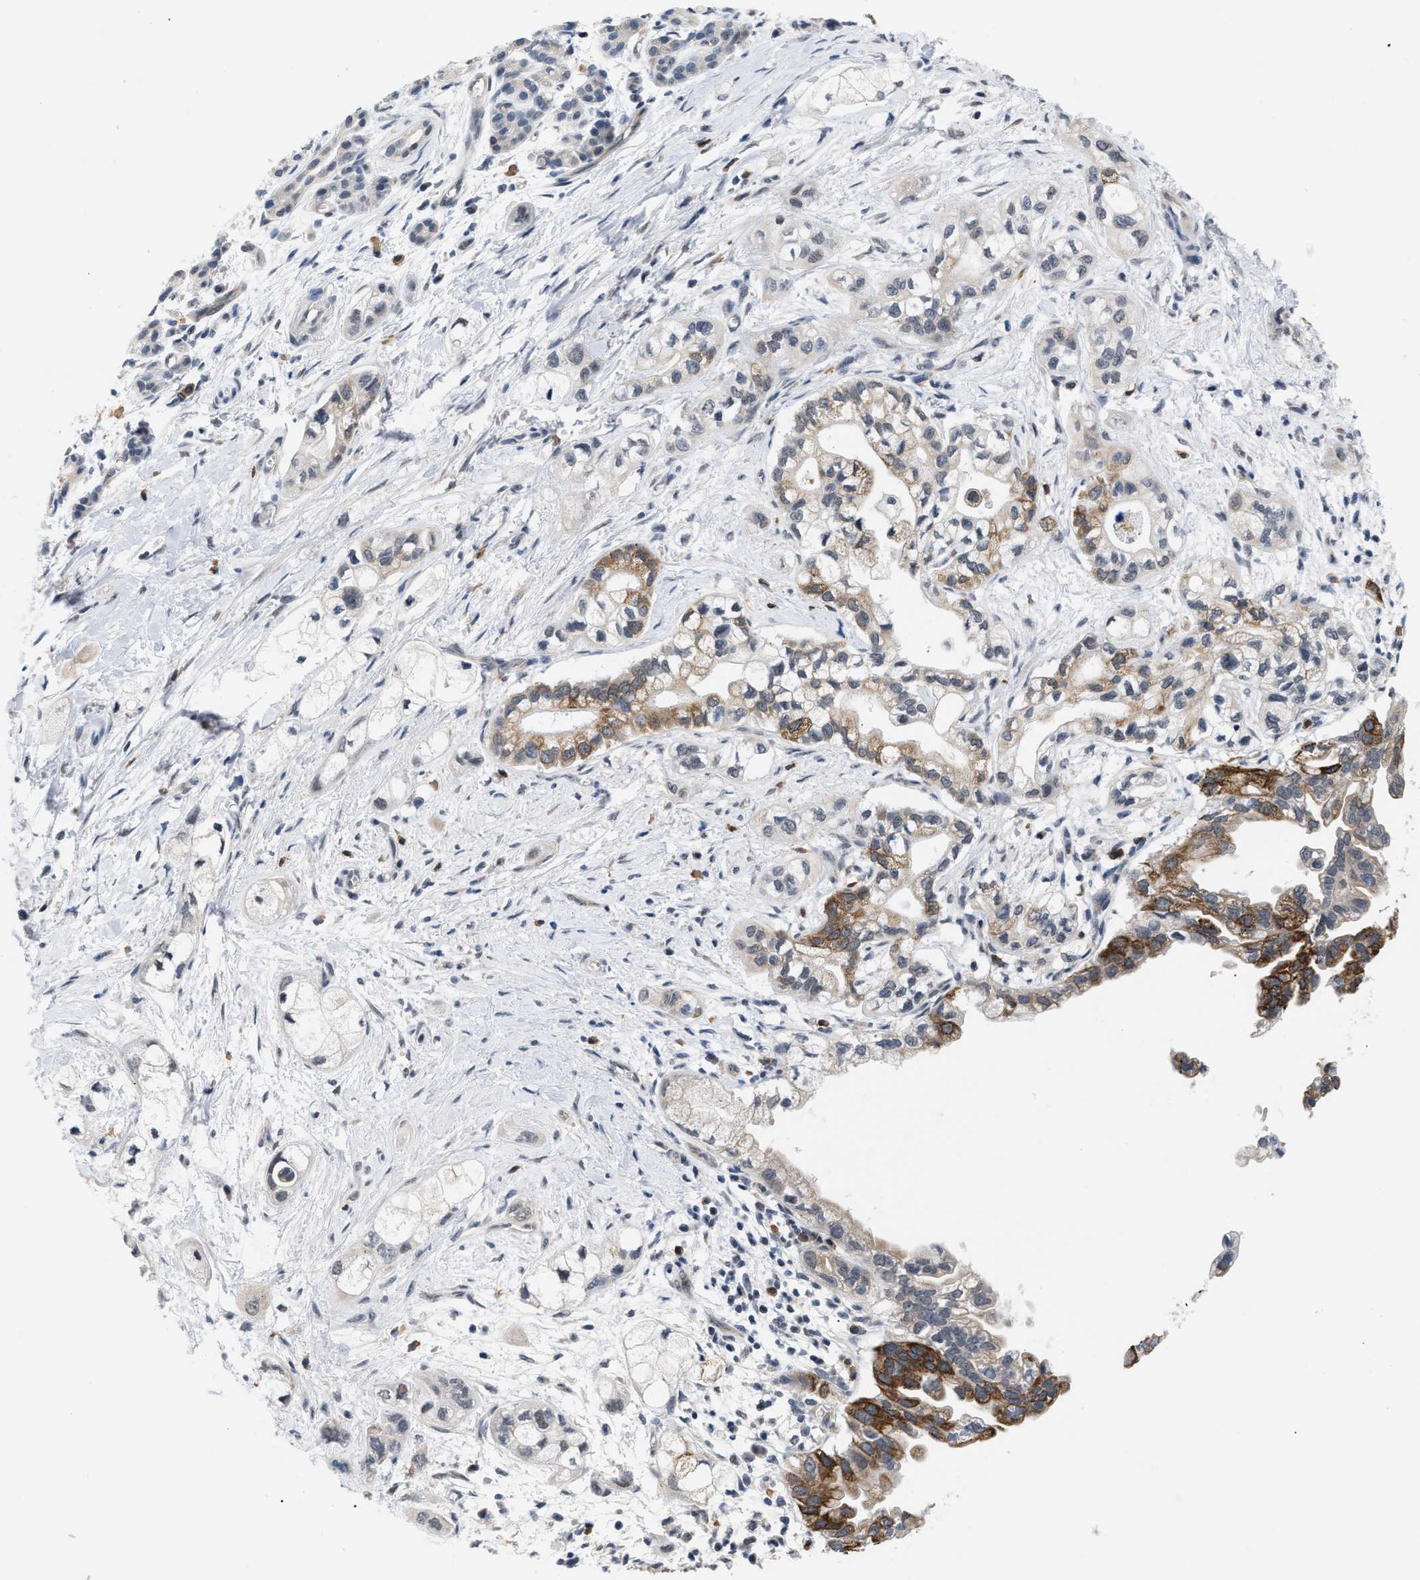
{"staining": {"intensity": "strong", "quantity": "<25%", "location": "cytoplasmic/membranous"}, "tissue": "pancreatic cancer", "cell_type": "Tumor cells", "image_type": "cancer", "snomed": [{"axis": "morphology", "description": "Adenocarcinoma, NOS"}, {"axis": "topography", "description": "Pancreas"}], "caption": "High-magnification brightfield microscopy of adenocarcinoma (pancreatic) stained with DAB (brown) and counterstained with hematoxylin (blue). tumor cells exhibit strong cytoplasmic/membranous staining is appreciated in about<25% of cells.", "gene": "TXNRD3", "patient": {"sex": "male", "age": 74}}